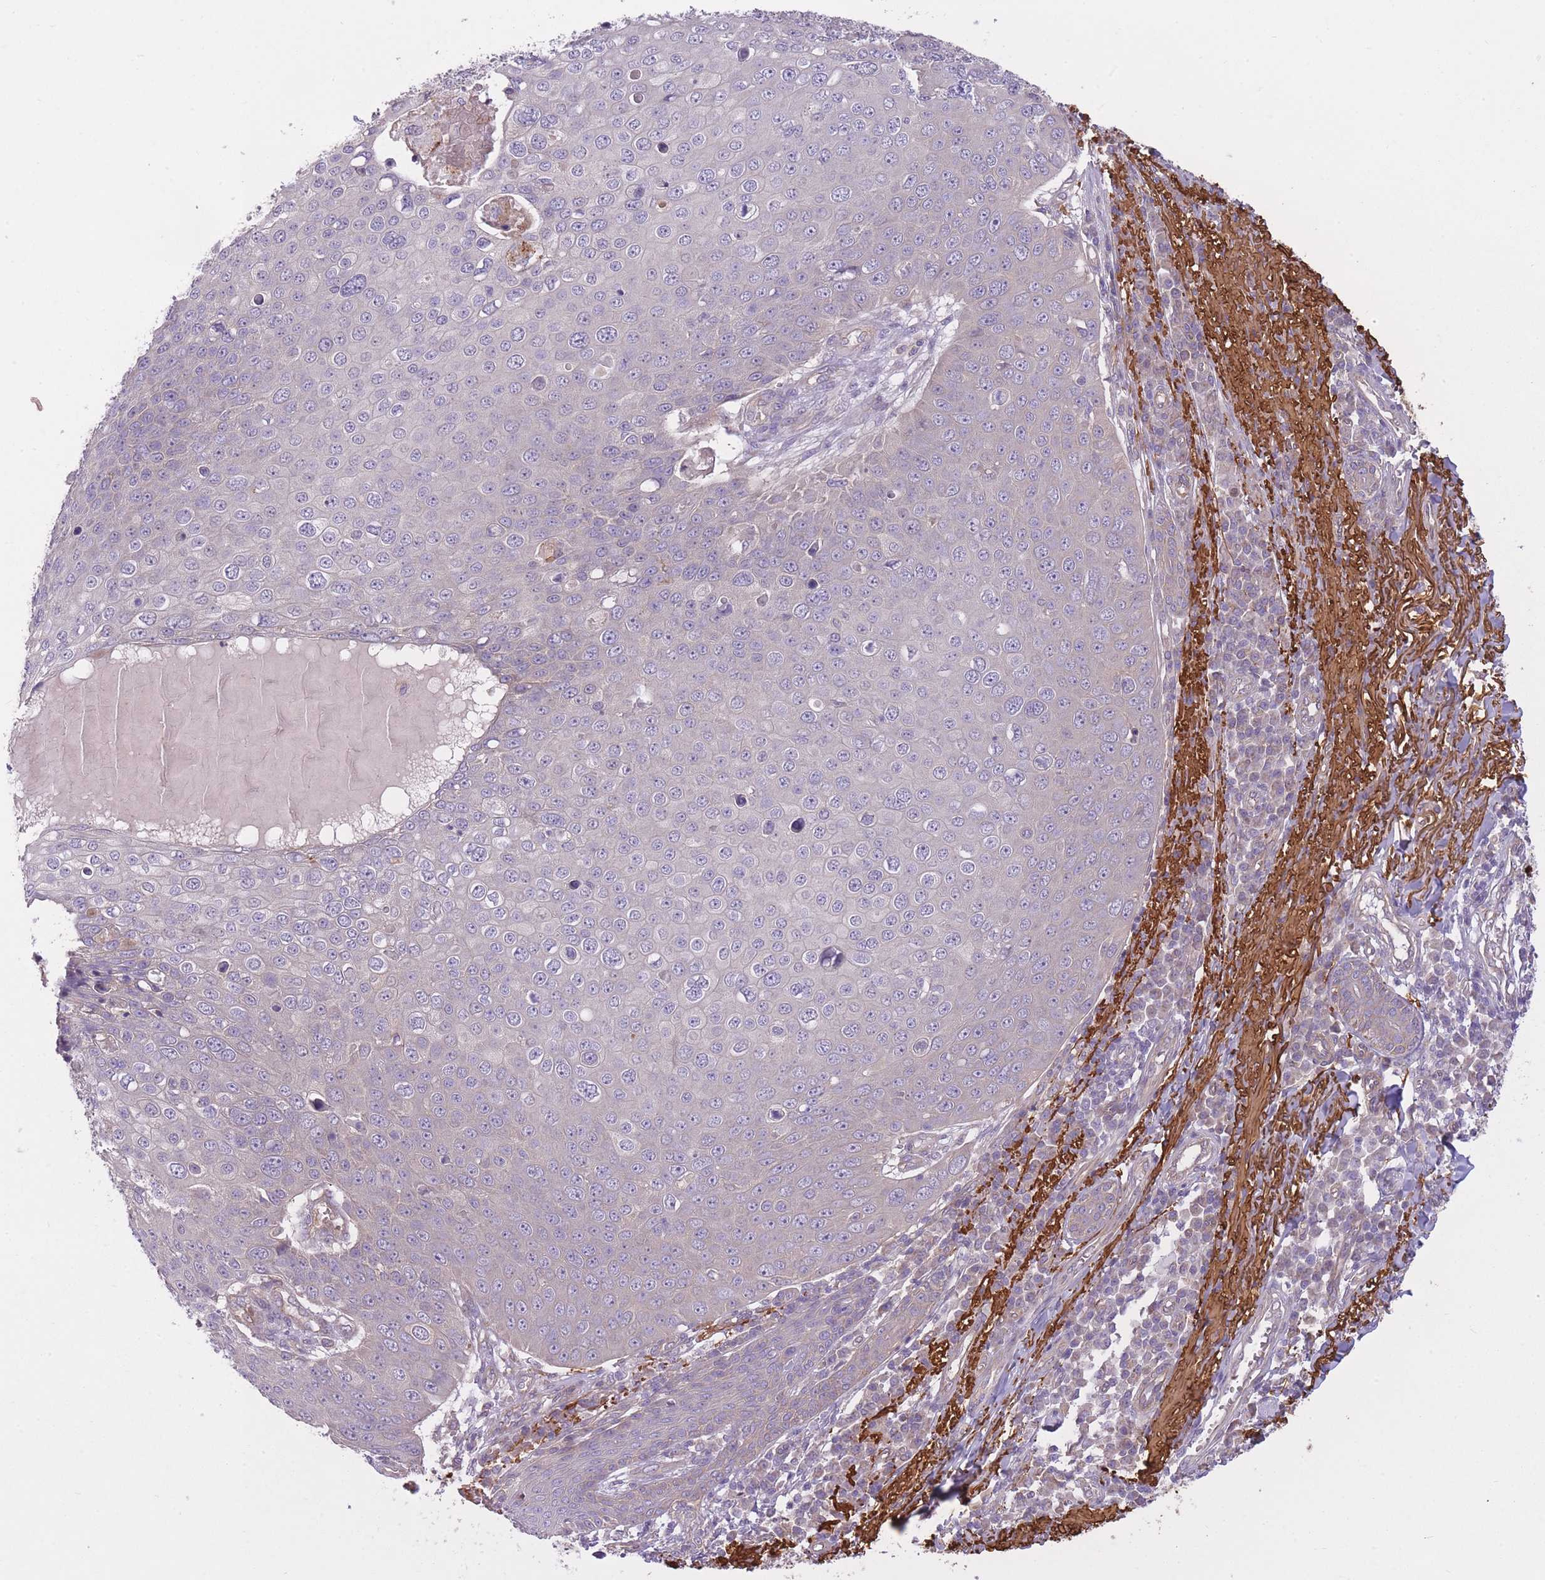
{"staining": {"intensity": "negative", "quantity": "none", "location": "none"}, "tissue": "skin cancer", "cell_type": "Tumor cells", "image_type": "cancer", "snomed": [{"axis": "morphology", "description": "Squamous cell carcinoma, NOS"}, {"axis": "topography", "description": "Skin"}], "caption": "Human skin cancer (squamous cell carcinoma) stained for a protein using immunohistochemistry (IHC) shows no staining in tumor cells.", "gene": "REV1", "patient": {"sex": "male", "age": 71}}